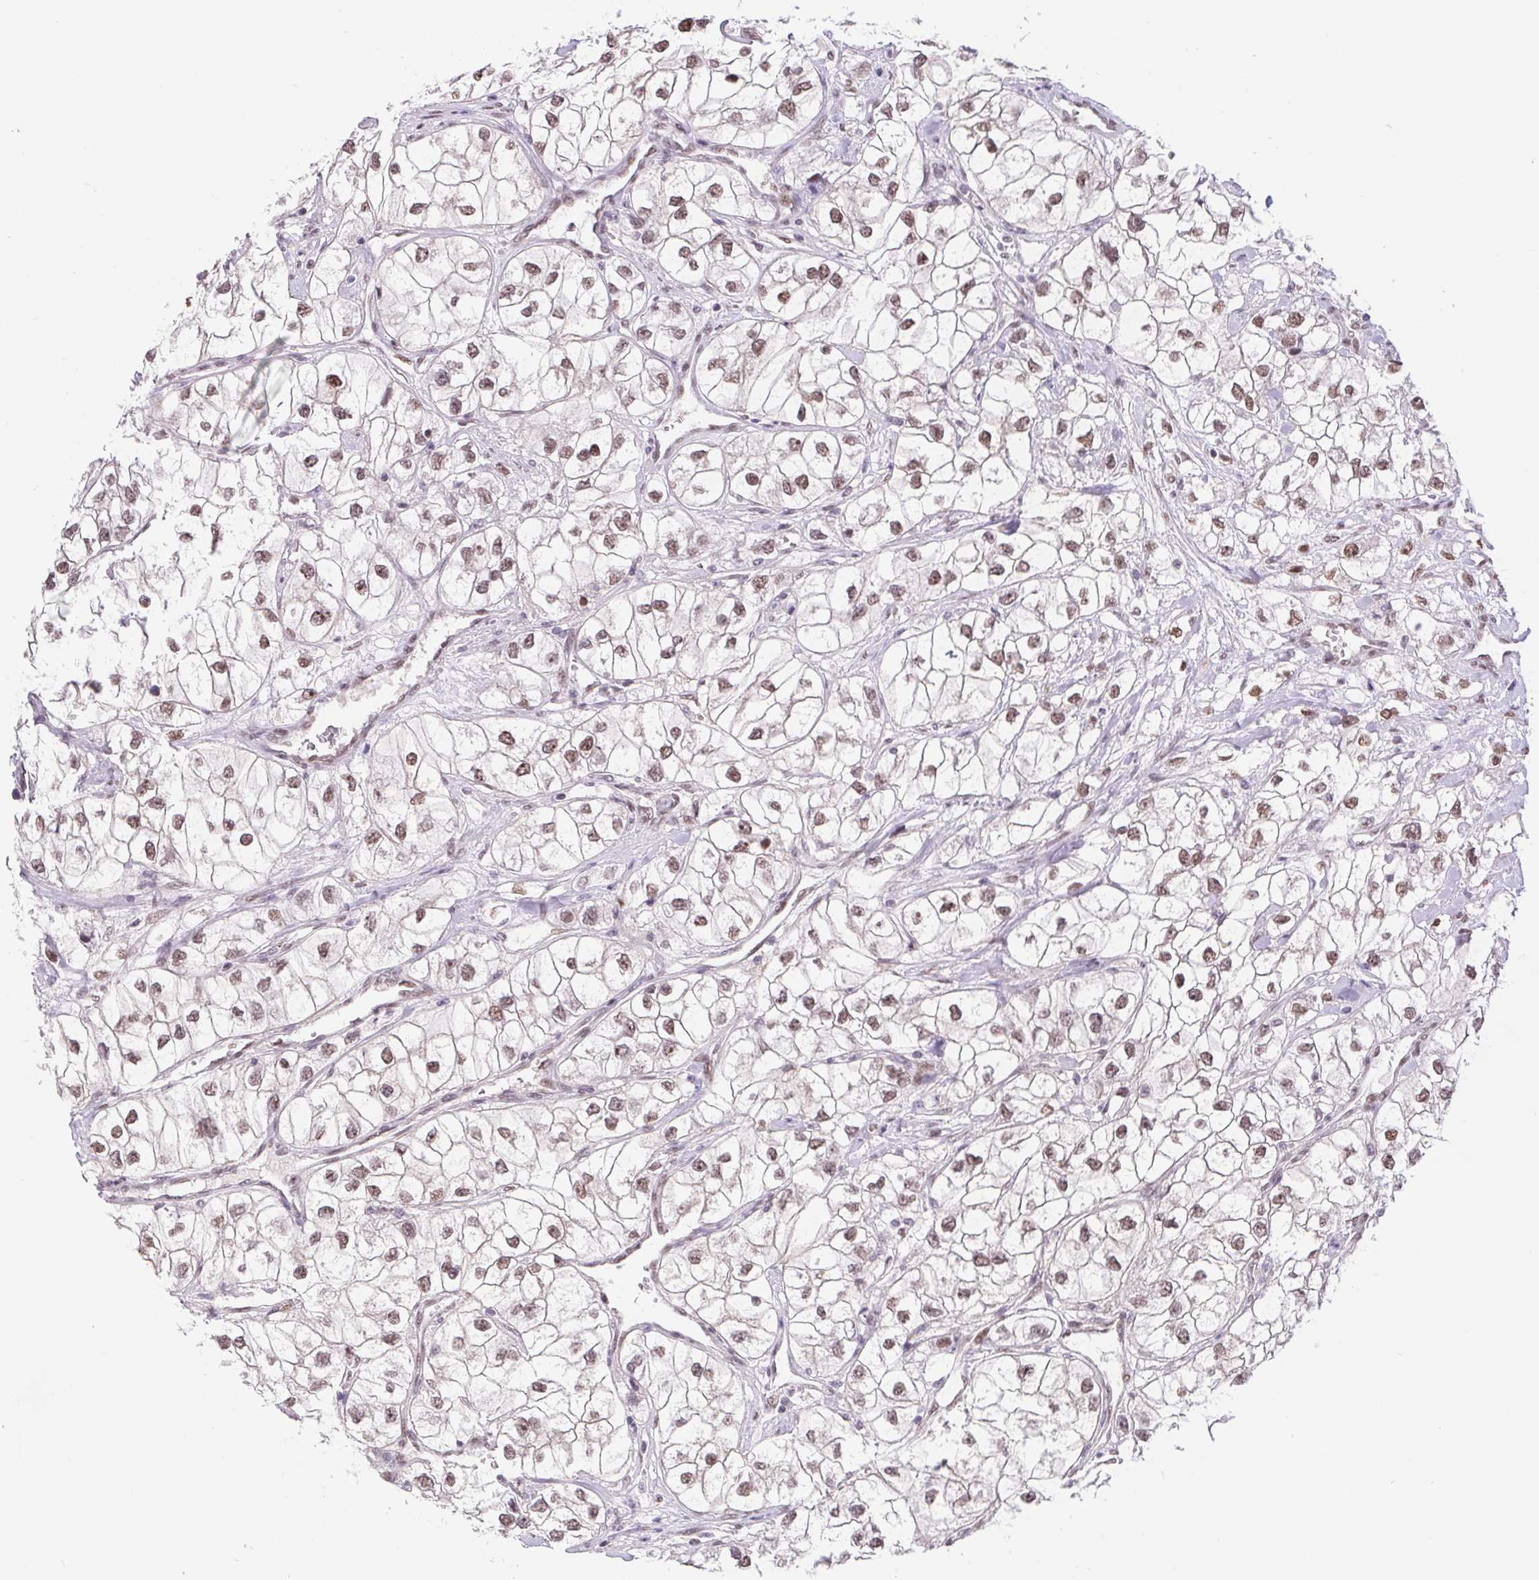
{"staining": {"intensity": "moderate", "quantity": ">75%", "location": "nuclear"}, "tissue": "renal cancer", "cell_type": "Tumor cells", "image_type": "cancer", "snomed": [{"axis": "morphology", "description": "Adenocarcinoma, NOS"}, {"axis": "topography", "description": "Kidney"}], "caption": "Immunohistochemical staining of renal cancer shows moderate nuclear protein expression in approximately >75% of tumor cells. (DAB (3,3'-diaminobenzidine) = brown stain, brightfield microscopy at high magnification).", "gene": "CAND1", "patient": {"sex": "male", "age": 59}}